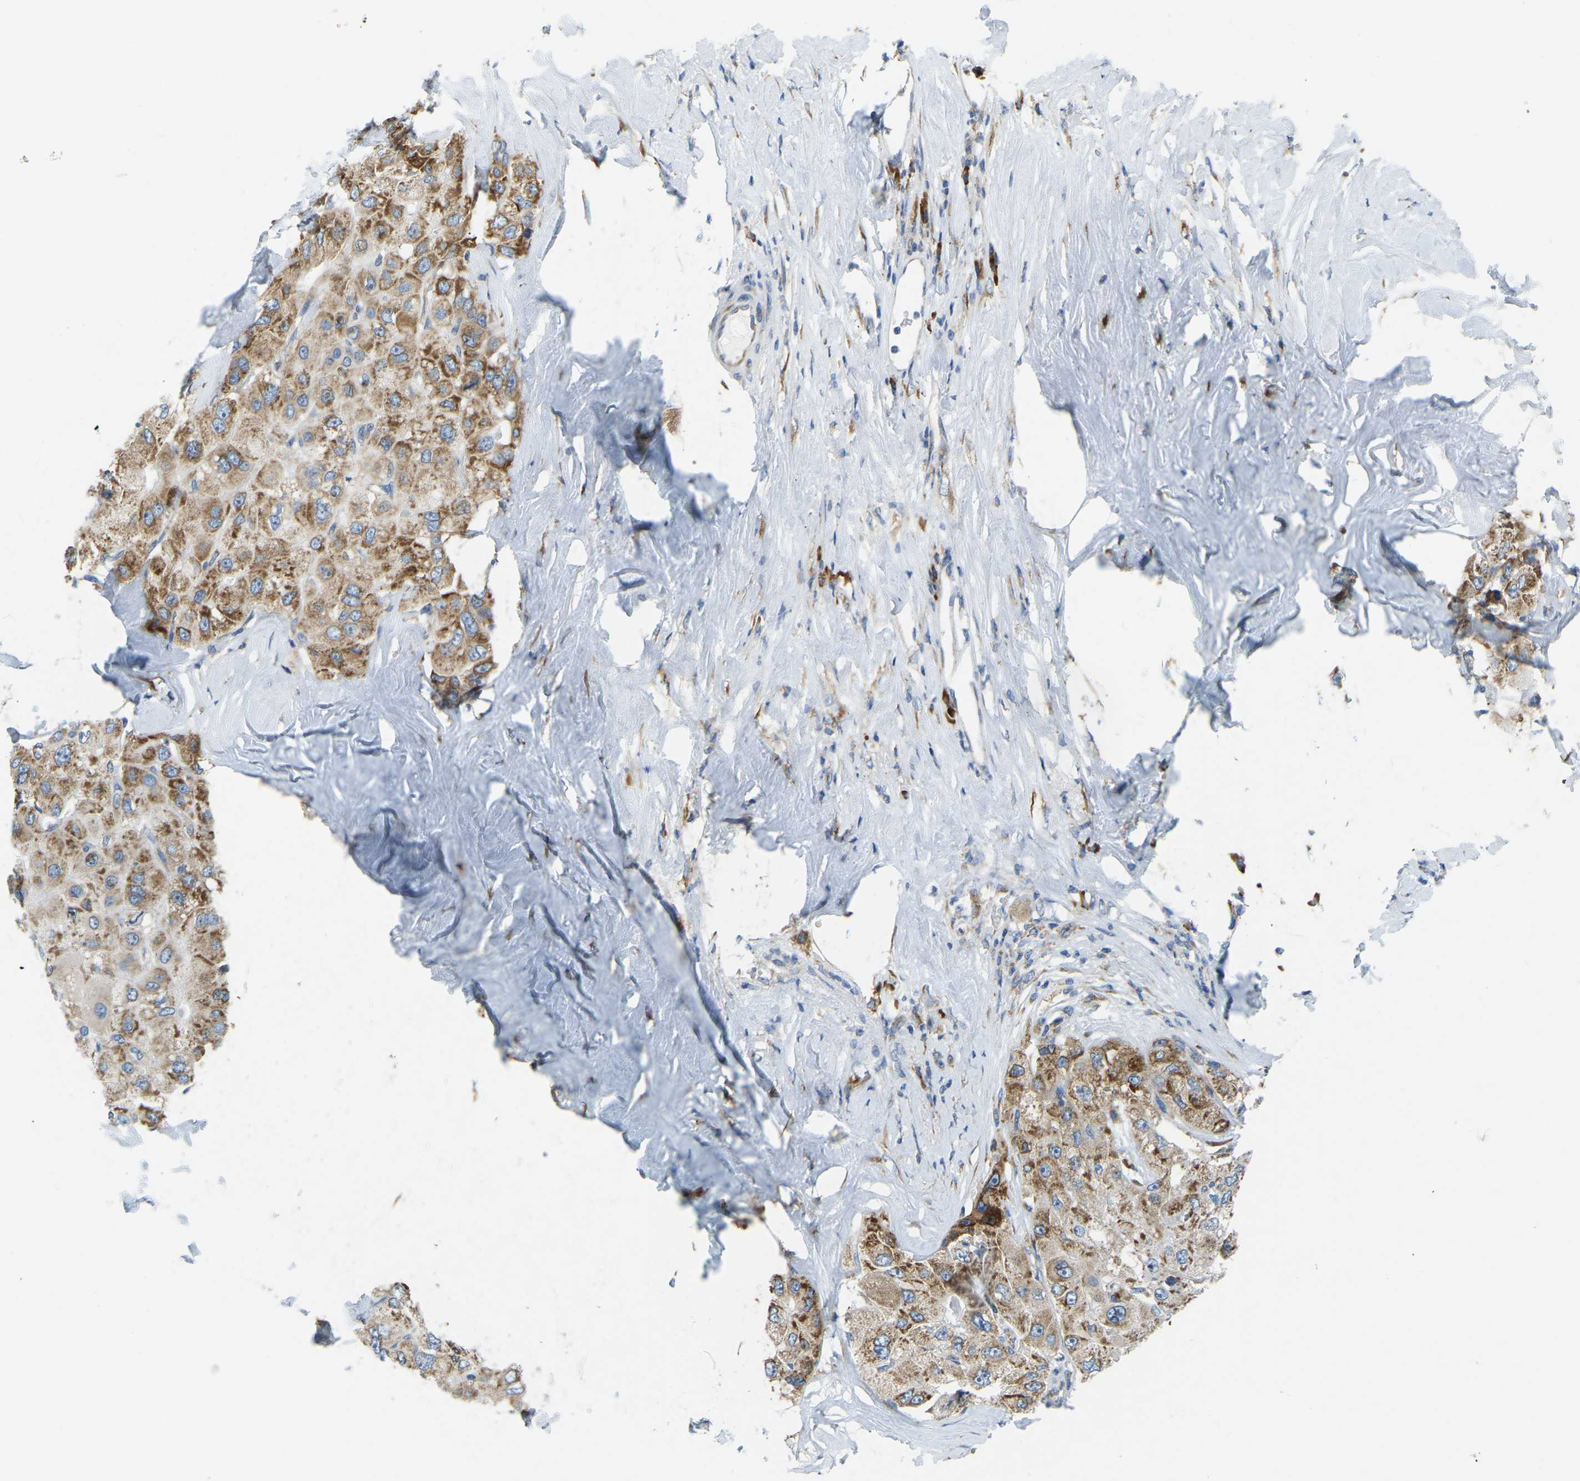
{"staining": {"intensity": "moderate", "quantity": ">75%", "location": "cytoplasmic/membranous"}, "tissue": "liver cancer", "cell_type": "Tumor cells", "image_type": "cancer", "snomed": [{"axis": "morphology", "description": "Carcinoma, Hepatocellular, NOS"}, {"axis": "topography", "description": "Liver"}], "caption": "This is a photomicrograph of immunohistochemistry (IHC) staining of liver cancer (hepatocellular carcinoma), which shows moderate positivity in the cytoplasmic/membranous of tumor cells.", "gene": "SND1", "patient": {"sex": "male", "age": 80}}